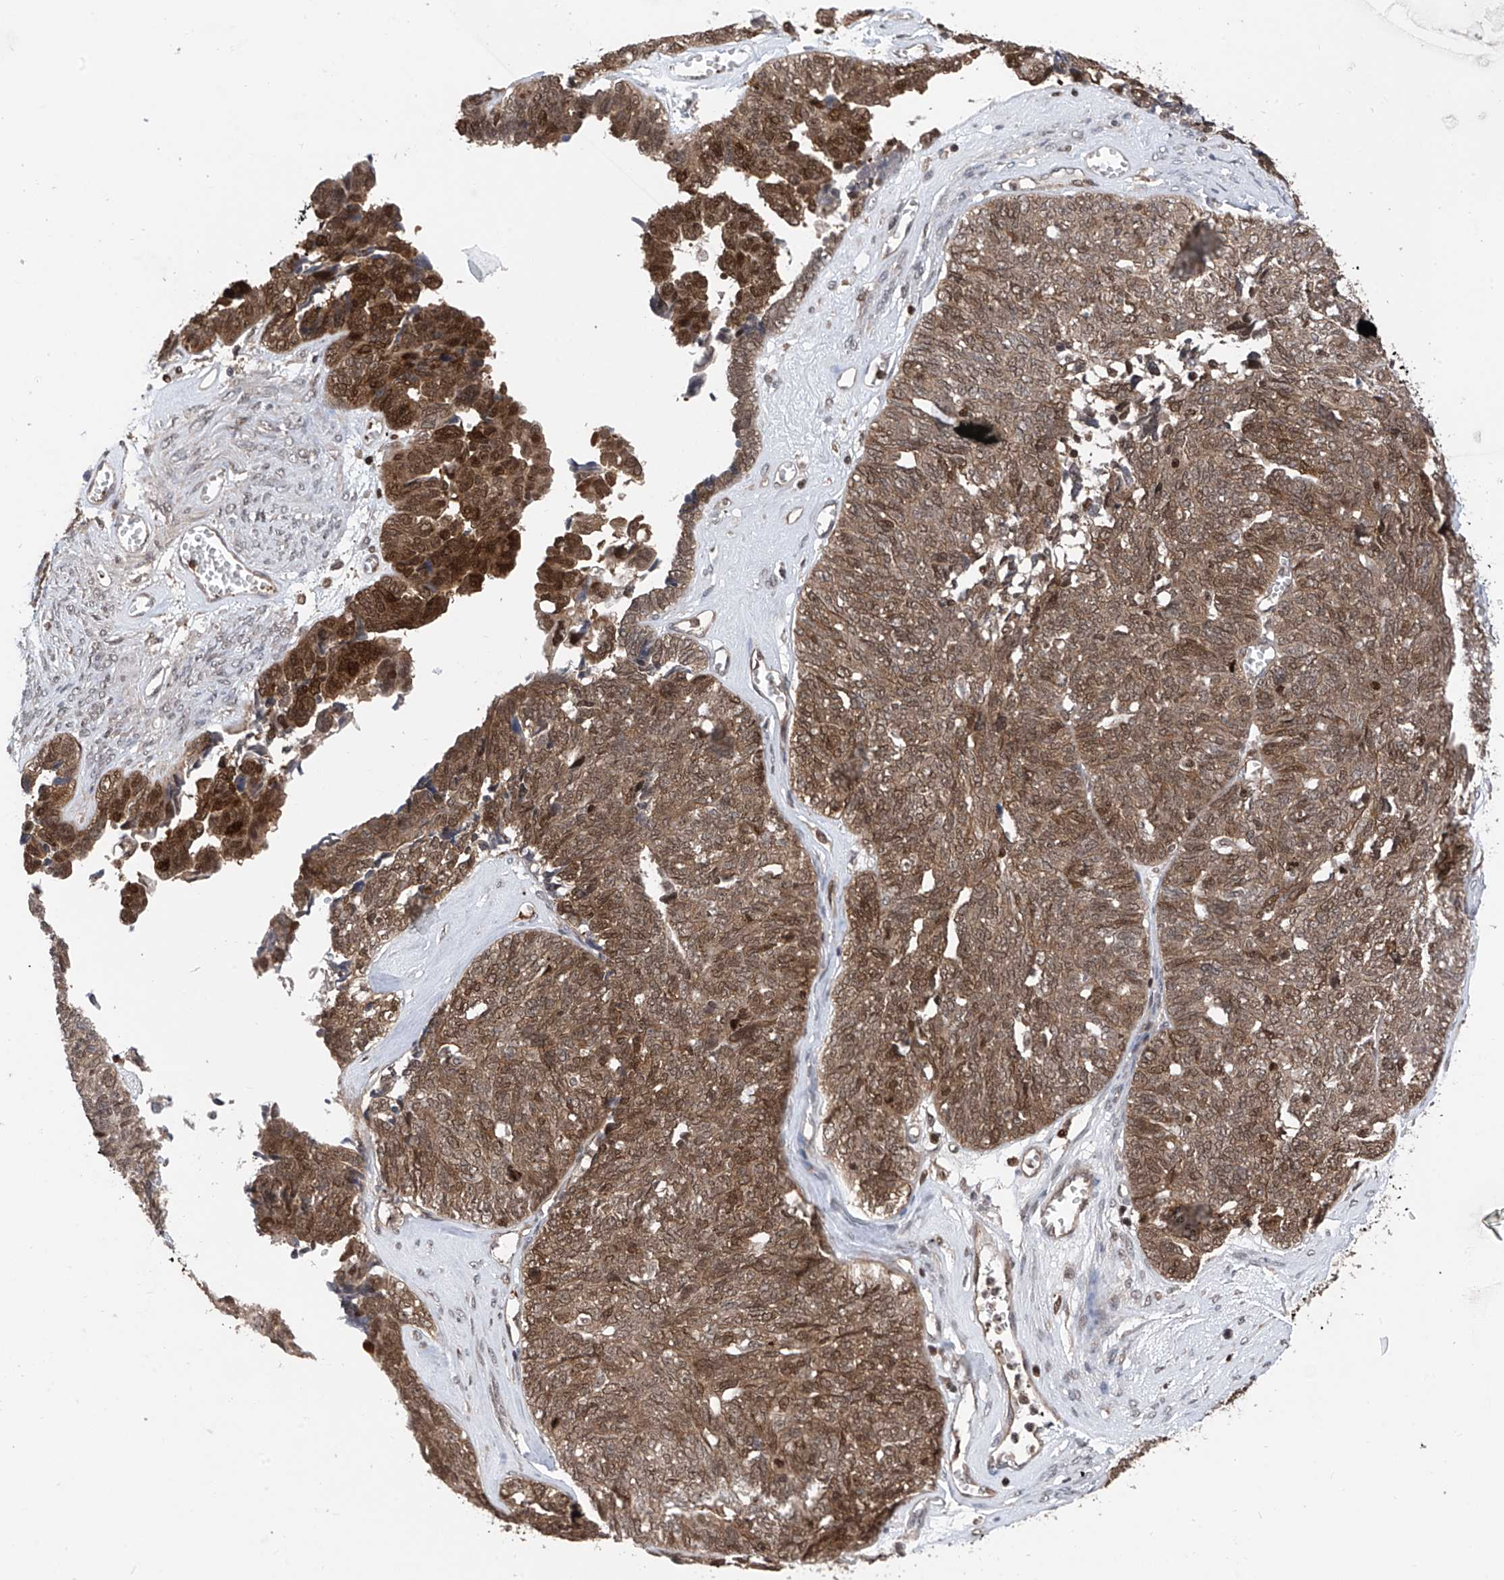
{"staining": {"intensity": "moderate", "quantity": ">75%", "location": "cytoplasmic/membranous,nuclear"}, "tissue": "ovarian cancer", "cell_type": "Tumor cells", "image_type": "cancer", "snomed": [{"axis": "morphology", "description": "Cystadenocarcinoma, serous, NOS"}, {"axis": "topography", "description": "Ovary"}], "caption": "This micrograph reveals IHC staining of ovarian cancer (serous cystadenocarcinoma), with medium moderate cytoplasmic/membranous and nuclear expression in about >75% of tumor cells.", "gene": "DNAJC9", "patient": {"sex": "female", "age": 79}}